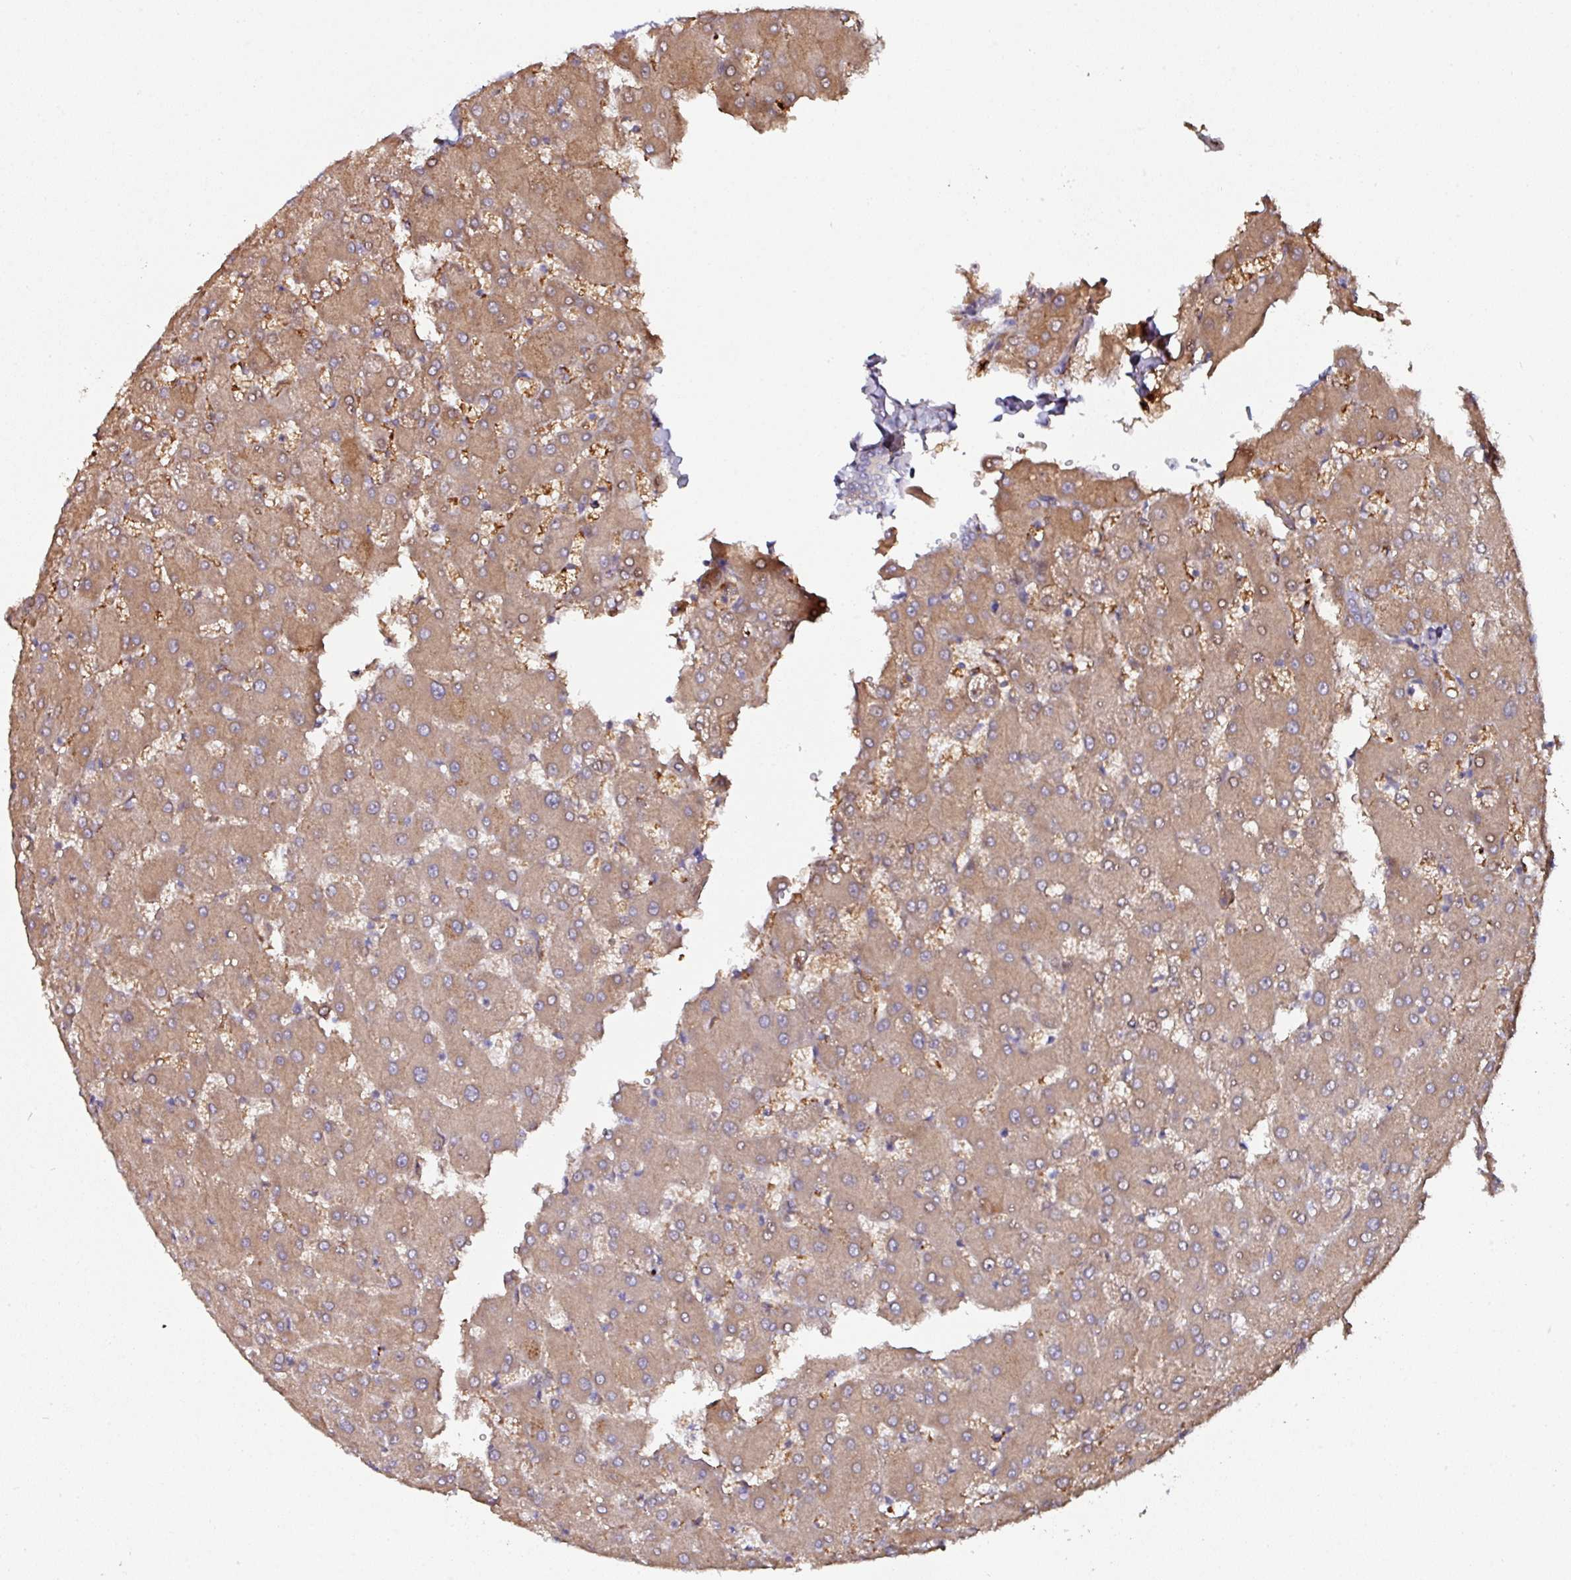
{"staining": {"intensity": "negative", "quantity": "none", "location": "none"}, "tissue": "liver", "cell_type": "Cholangiocytes", "image_type": "normal", "snomed": [{"axis": "morphology", "description": "Normal tissue, NOS"}, {"axis": "topography", "description": "Liver"}], "caption": "This is an IHC micrograph of unremarkable human liver. There is no positivity in cholangiocytes.", "gene": "CTDSP2", "patient": {"sex": "female", "age": 63}}